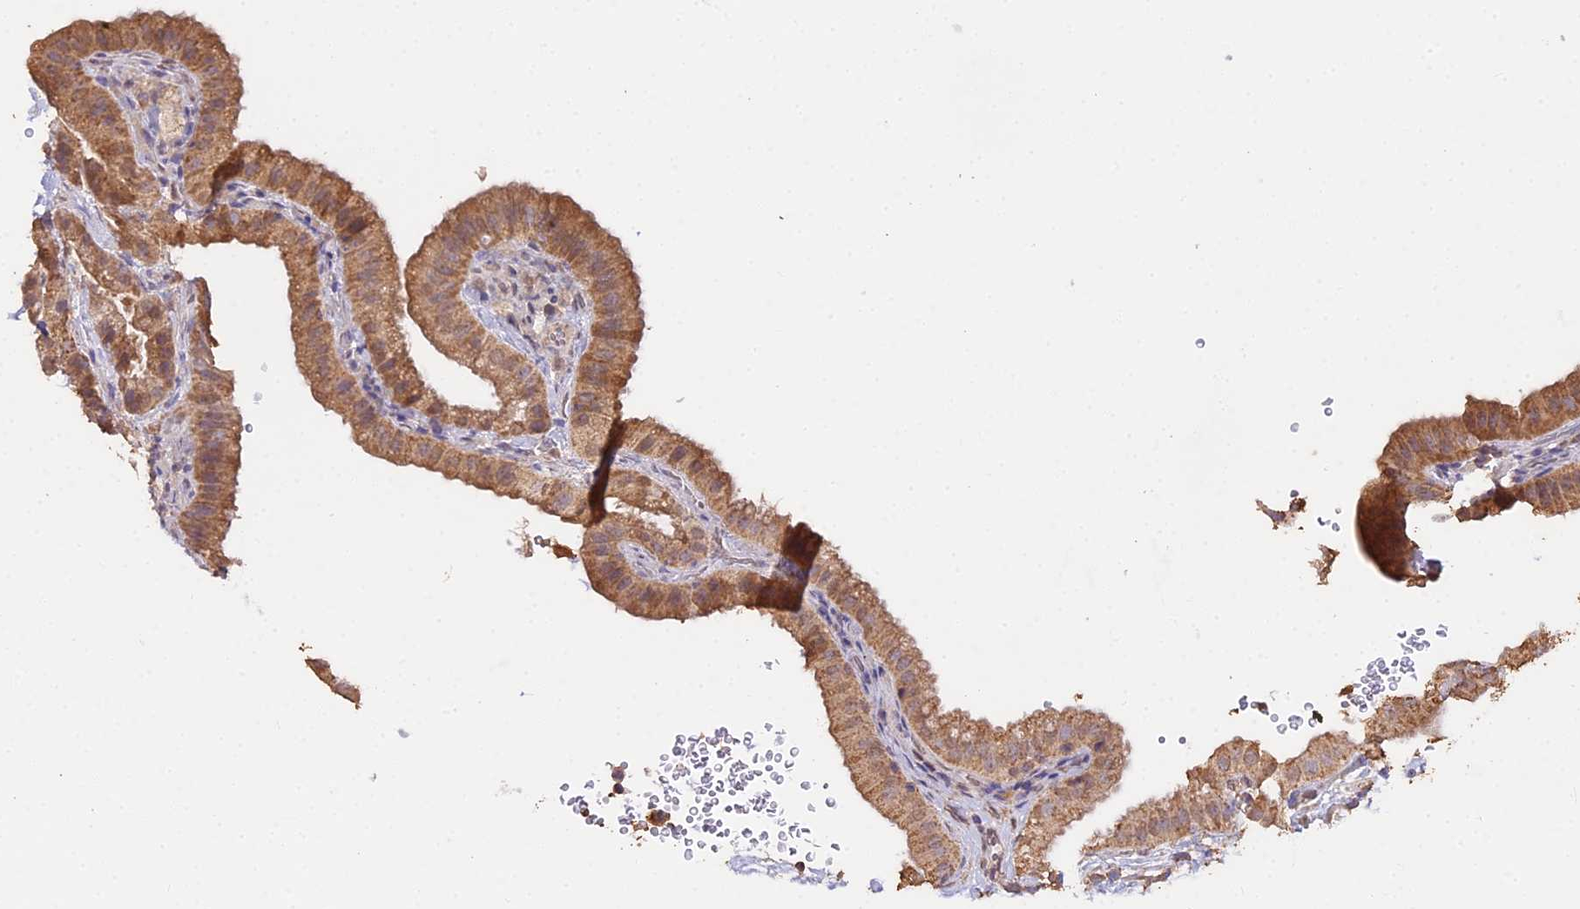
{"staining": {"intensity": "moderate", "quantity": ">75%", "location": "cytoplasmic/membranous"}, "tissue": "gallbladder", "cell_type": "Glandular cells", "image_type": "normal", "snomed": [{"axis": "morphology", "description": "Normal tissue, NOS"}, {"axis": "topography", "description": "Gallbladder"}], "caption": "About >75% of glandular cells in benign gallbladder show moderate cytoplasmic/membranous protein expression as visualized by brown immunohistochemical staining.", "gene": "METTL13", "patient": {"sex": "female", "age": 61}}